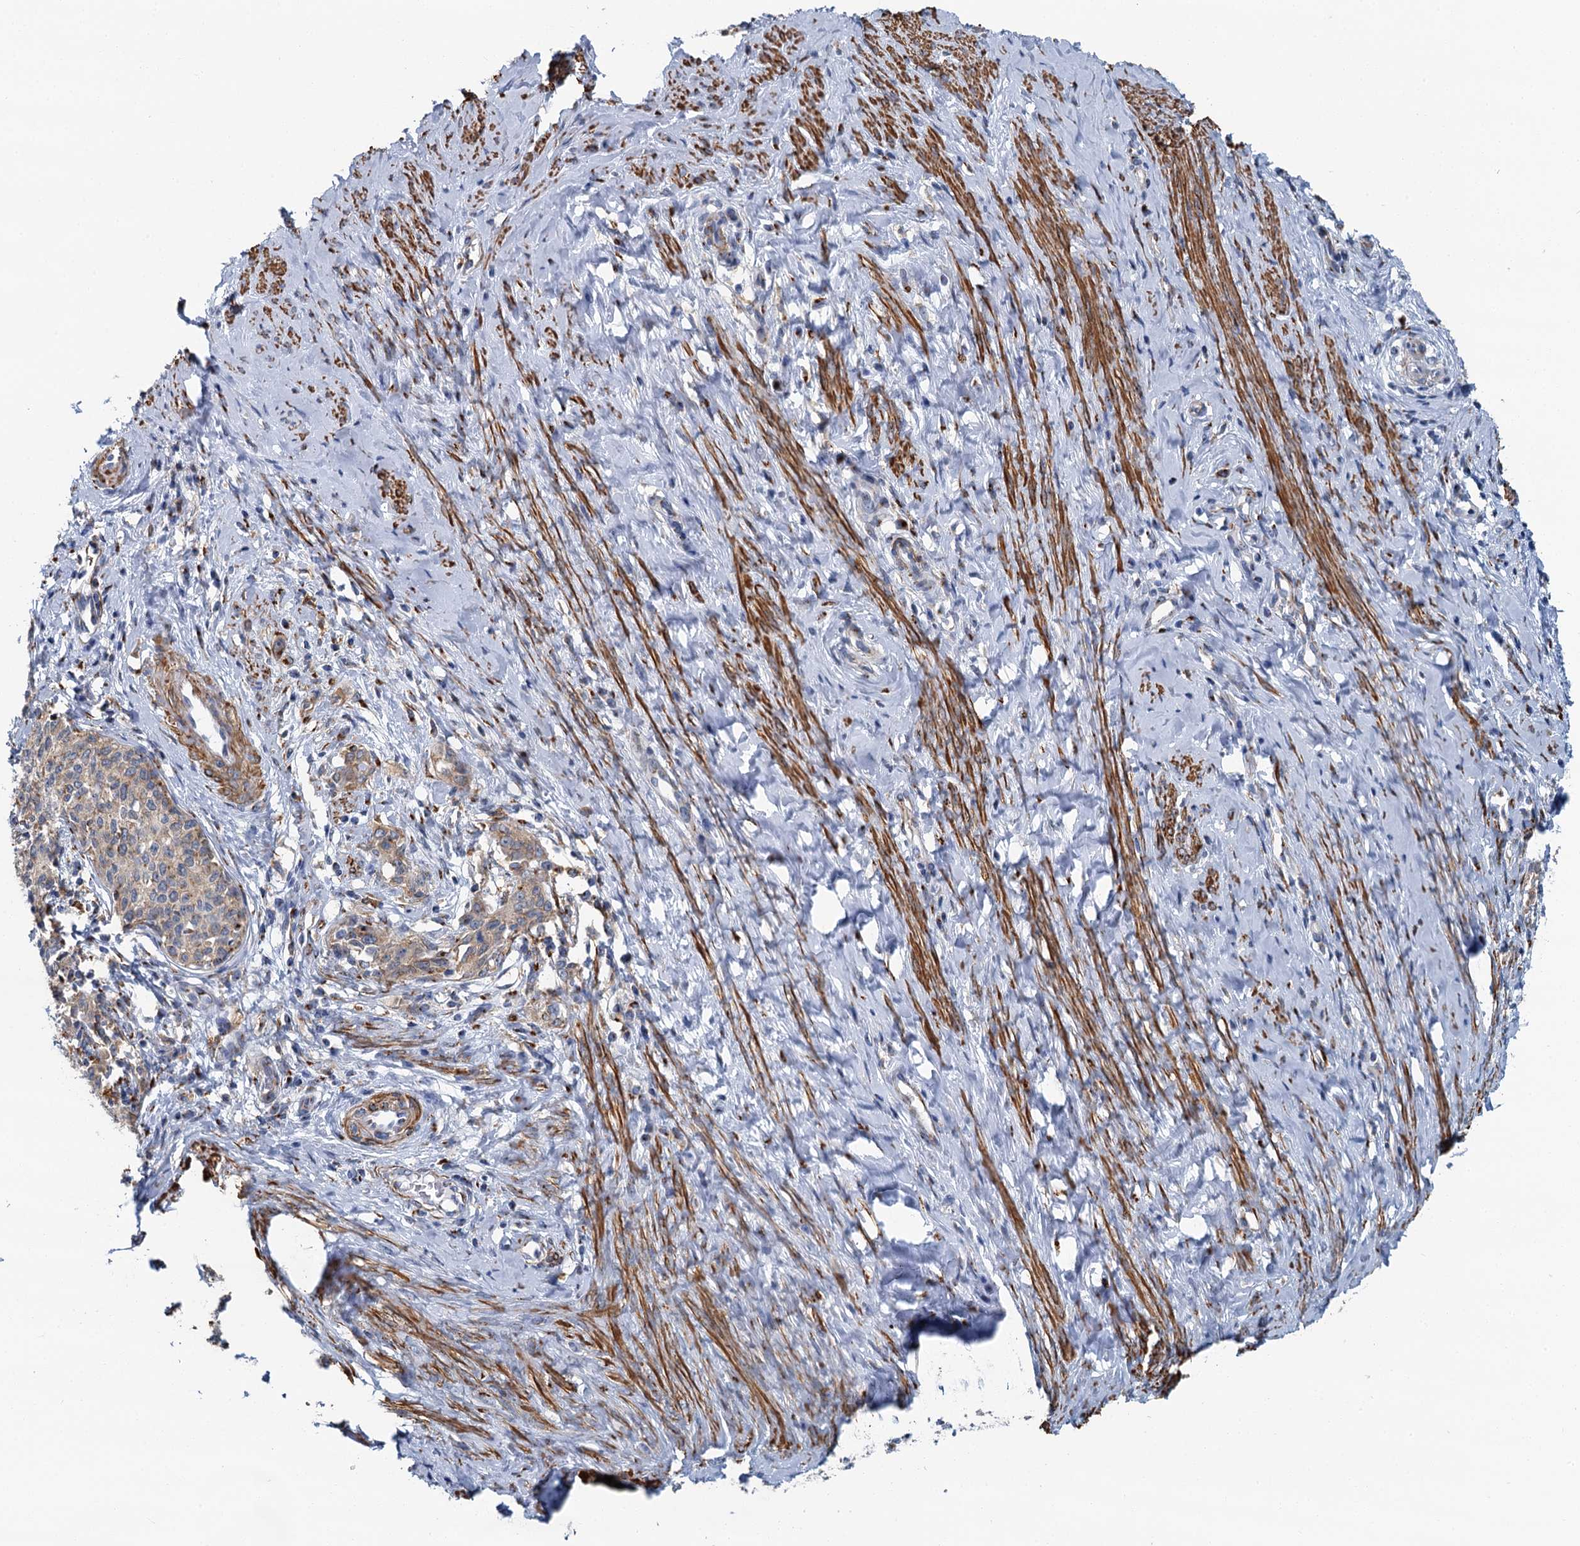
{"staining": {"intensity": "weak", "quantity": "25%-75%", "location": "cytoplasmic/membranous"}, "tissue": "cervical cancer", "cell_type": "Tumor cells", "image_type": "cancer", "snomed": [{"axis": "morphology", "description": "Squamous cell carcinoma, NOS"}, {"axis": "morphology", "description": "Adenocarcinoma, NOS"}, {"axis": "topography", "description": "Cervix"}], "caption": "A high-resolution histopathology image shows immunohistochemistry staining of cervical cancer, which displays weak cytoplasmic/membranous staining in about 25%-75% of tumor cells.", "gene": "BET1L", "patient": {"sex": "female", "age": 52}}